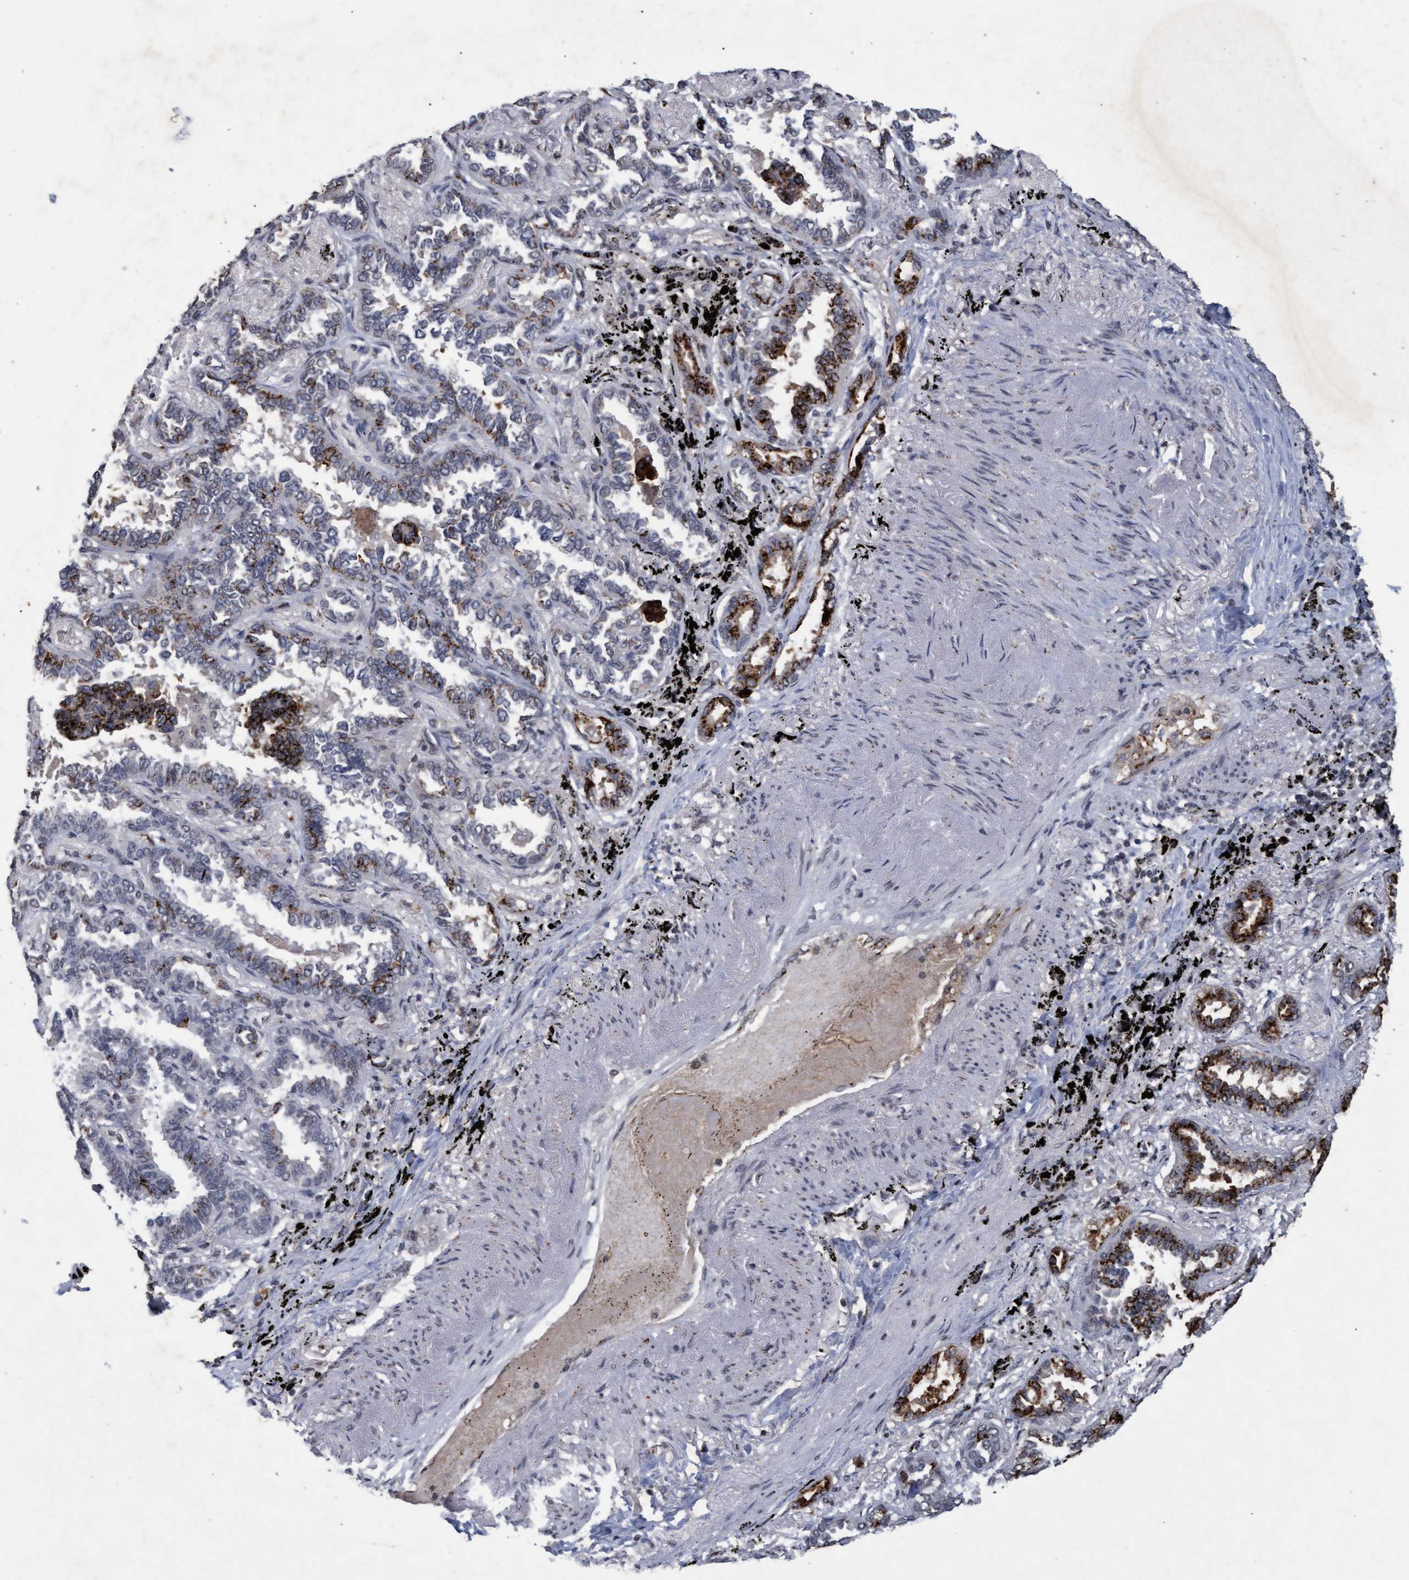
{"staining": {"intensity": "strong", "quantity": "25%-75%", "location": "cytoplasmic/membranous"}, "tissue": "lung cancer", "cell_type": "Tumor cells", "image_type": "cancer", "snomed": [{"axis": "morphology", "description": "Adenocarcinoma, NOS"}, {"axis": "topography", "description": "Lung"}], "caption": "Immunohistochemistry (DAB (3,3'-diaminobenzidine)) staining of human lung adenocarcinoma demonstrates strong cytoplasmic/membranous protein positivity in approximately 25%-75% of tumor cells.", "gene": "GALC", "patient": {"sex": "male", "age": 59}}